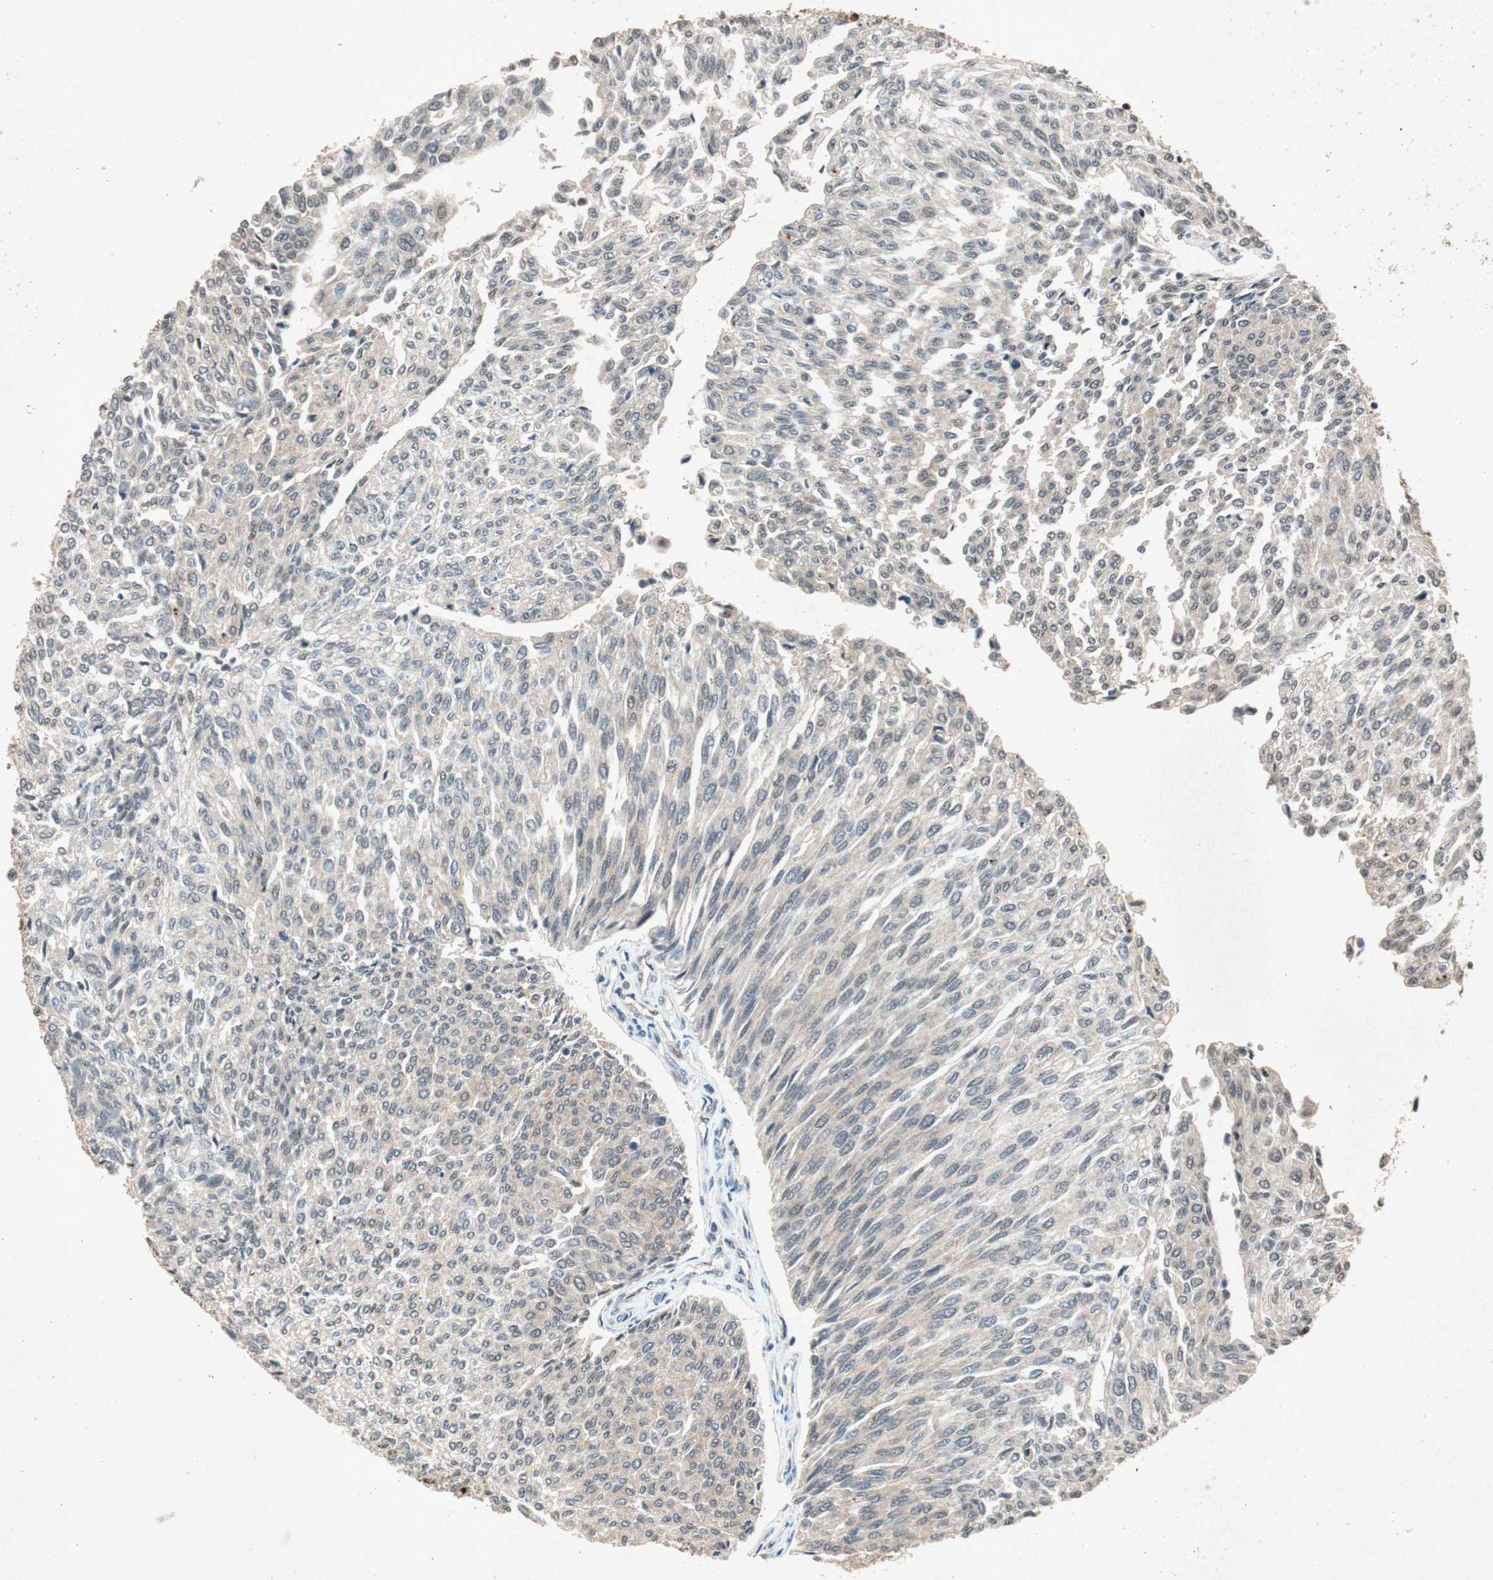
{"staining": {"intensity": "weak", "quantity": "<25%", "location": "nuclear"}, "tissue": "urothelial cancer", "cell_type": "Tumor cells", "image_type": "cancer", "snomed": [{"axis": "morphology", "description": "Urothelial carcinoma, Low grade"}, {"axis": "topography", "description": "Urinary bladder"}], "caption": "A micrograph of urothelial cancer stained for a protein shows no brown staining in tumor cells. (Brightfield microscopy of DAB immunohistochemistry at high magnification).", "gene": "PML", "patient": {"sex": "female", "age": 79}}